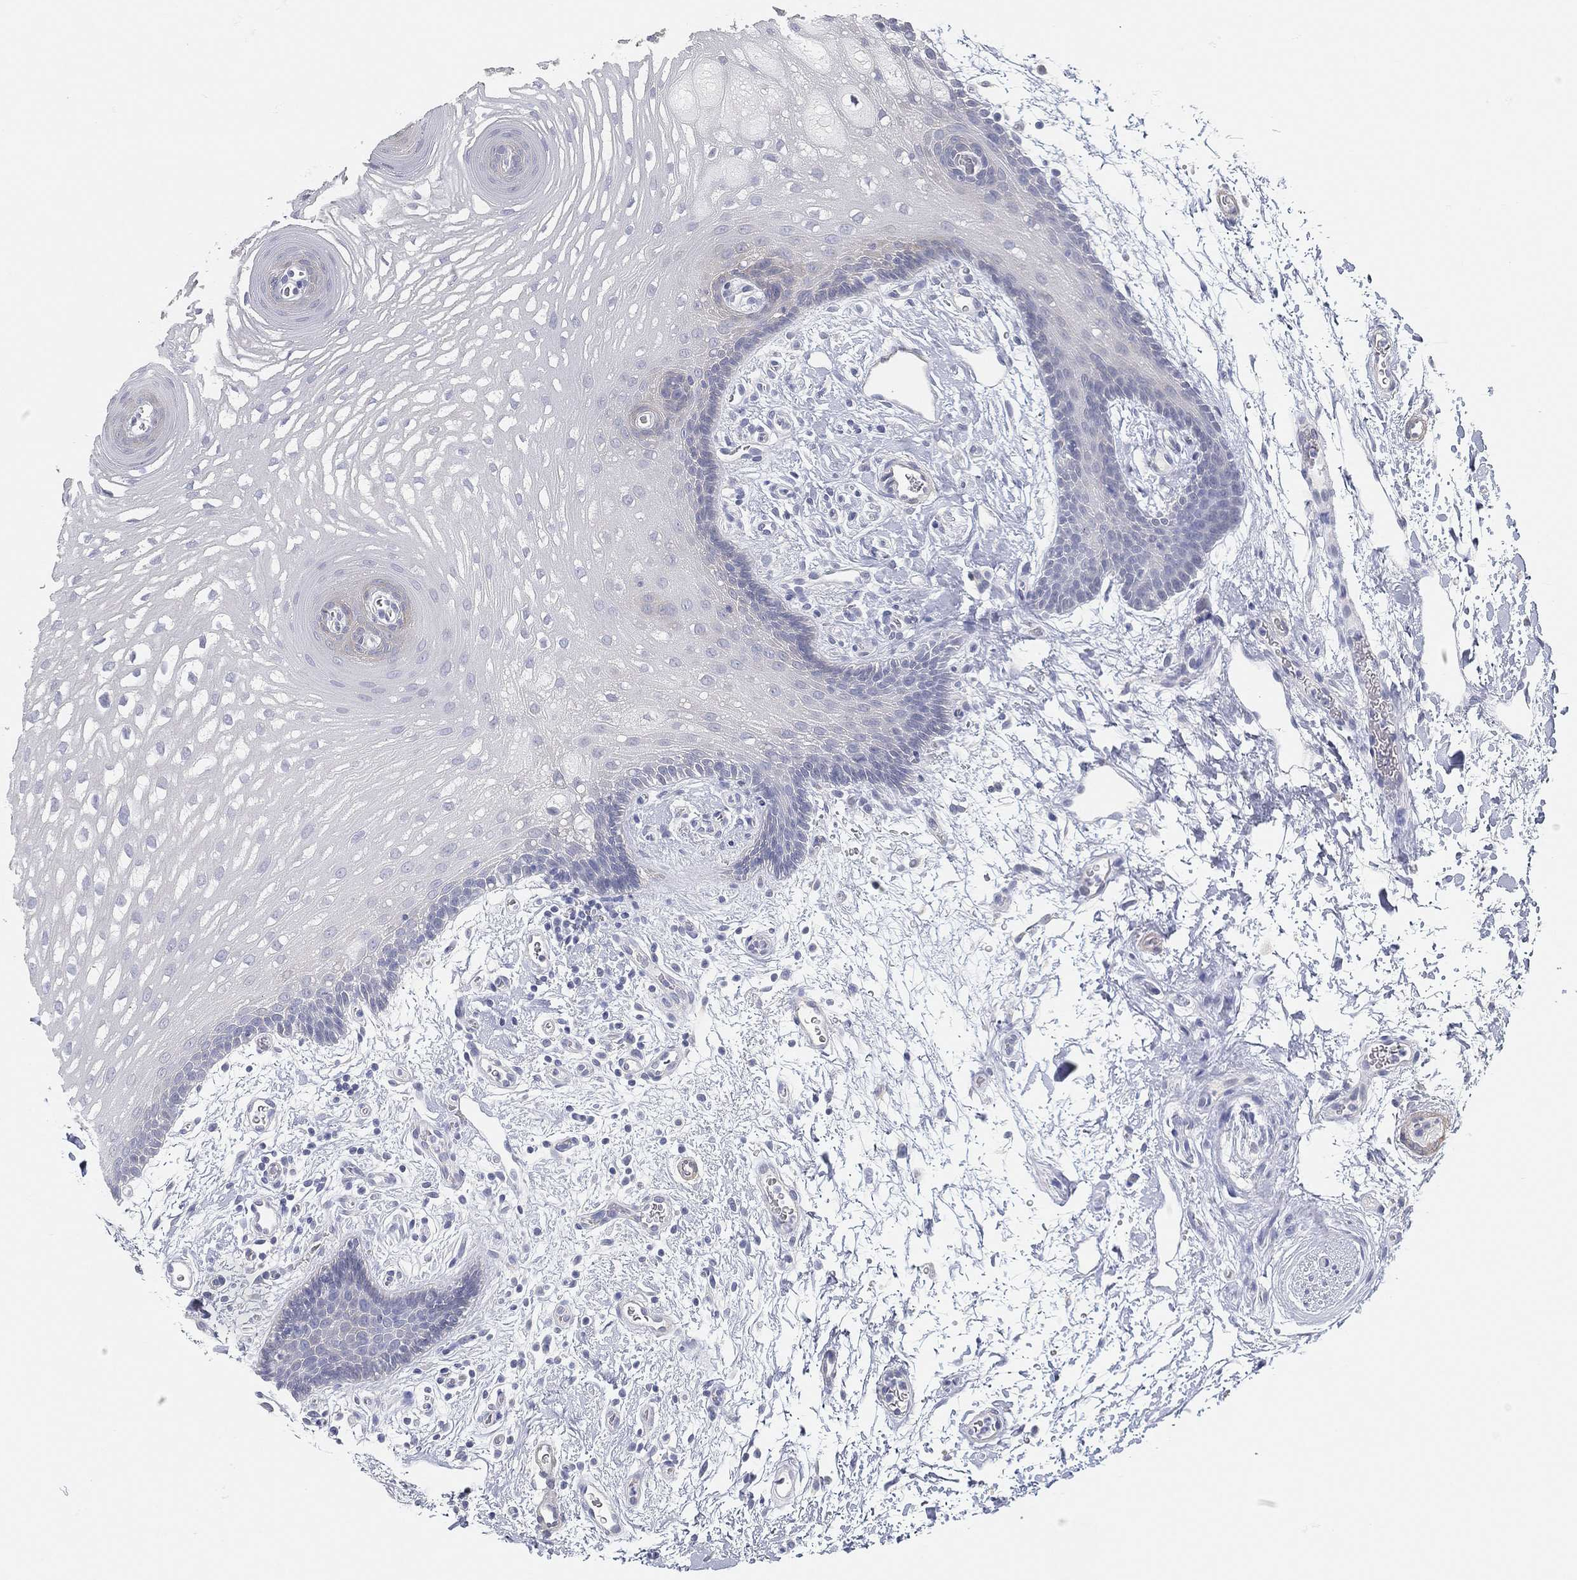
{"staining": {"intensity": "negative", "quantity": "none", "location": "none"}, "tissue": "oral mucosa", "cell_type": "Squamous epithelial cells", "image_type": "normal", "snomed": [{"axis": "morphology", "description": "Normal tissue, NOS"}, {"axis": "topography", "description": "Oral tissue"}, {"axis": "topography", "description": "Head-Neck"}], "caption": "Immunohistochemical staining of benign human oral mucosa shows no significant positivity in squamous epithelial cells. The staining was performed using DAB to visualize the protein expression in brown, while the nuclei were stained in blue with hematoxylin (Magnification: 20x).", "gene": "GPR61", "patient": {"sex": "male", "age": 65}}